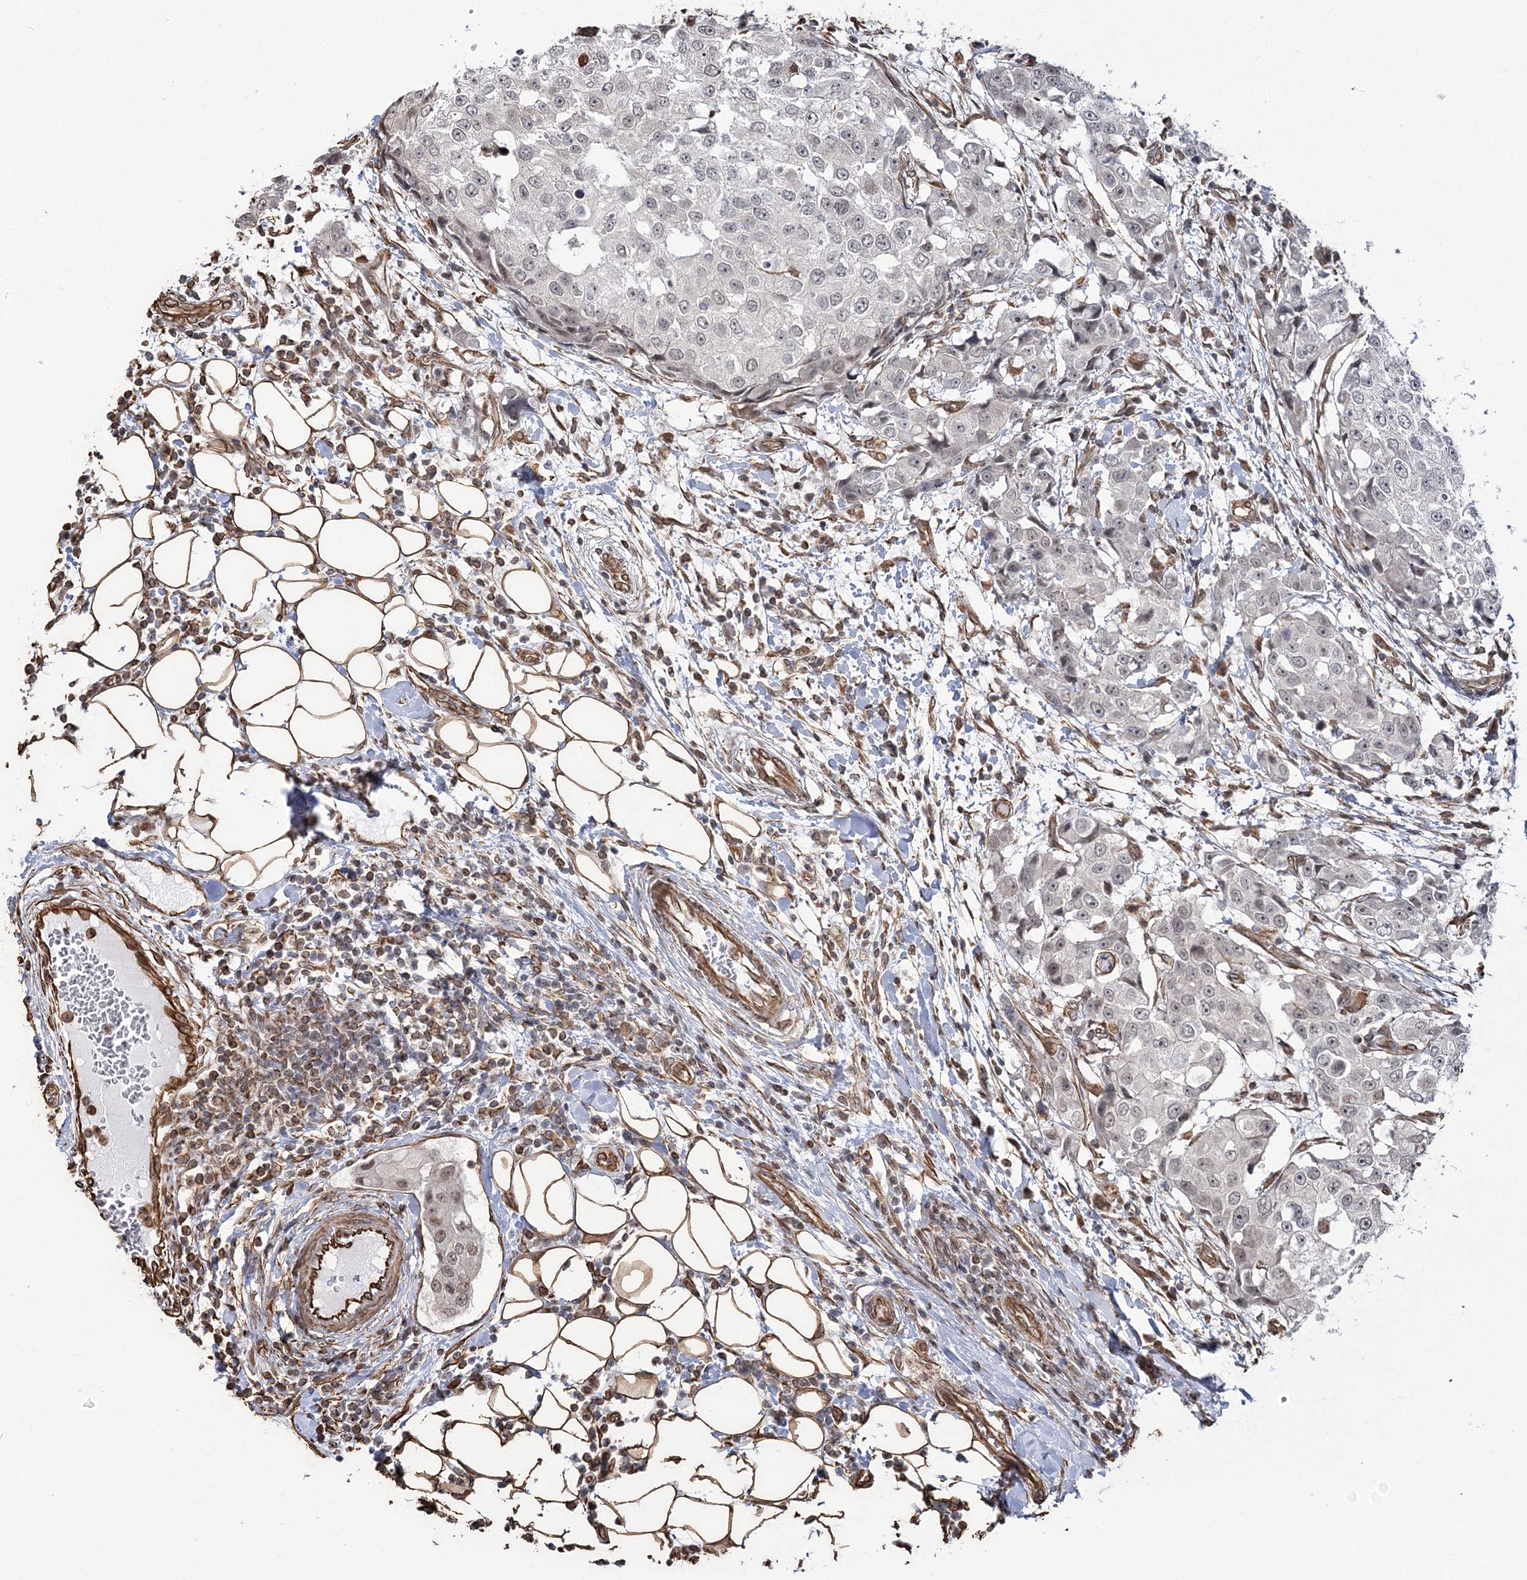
{"staining": {"intensity": "weak", "quantity": "25%-75%", "location": "nuclear"}, "tissue": "breast cancer", "cell_type": "Tumor cells", "image_type": "cancer", "snomed": [{"axis": "morphology", "description": "Duct carcinoma"}, {"axis": "topography", "description": "Breast"}], "caption": "Weak nuclear protein staining is present in about 25%-75% of tumor cells in infiltrating ductal carcinoma (breast).", "gene": "ATP11B", "patient": {"sex": "female", "age": 27}}